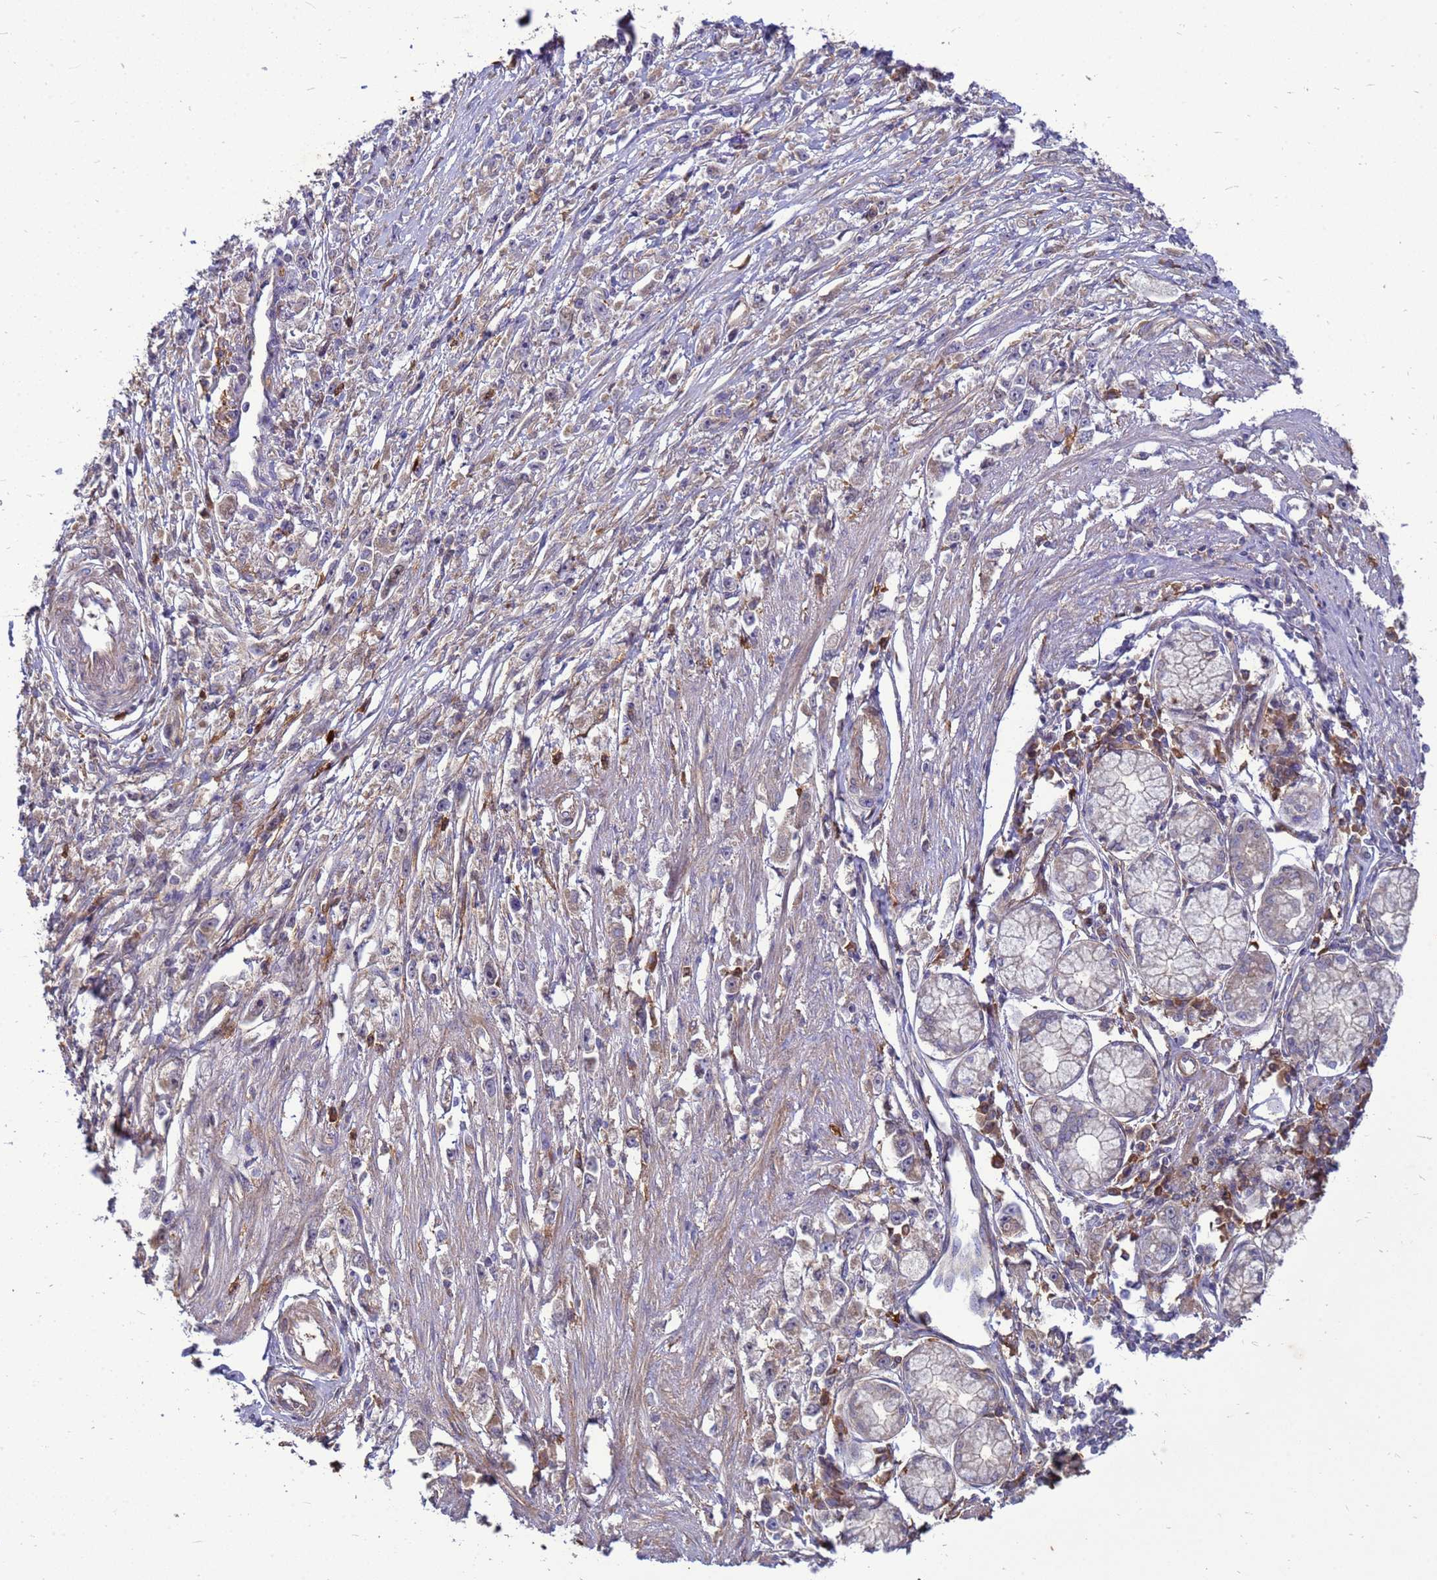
{"staining": {"intensity": "negative", "quantity": "none", "location": "none"}, "tissue": "stomach cancer", "cell_type": "Tumor cells", "image_type": "cancer", "snomed": [{"axis": "morphology", "description": "Adenocarcinoma, NOS"}, {"axis": "topography", "description": "Stomach"}], "caption": "Immunohistochemistry photomicrograph of neoplastic tissue: stomach cancer (adenocarcinoma) stained with DAB displays no significant protein positivity in tumor cells.", "gene": "RNF215", "patient": {"sex": "female", "age": 59}}